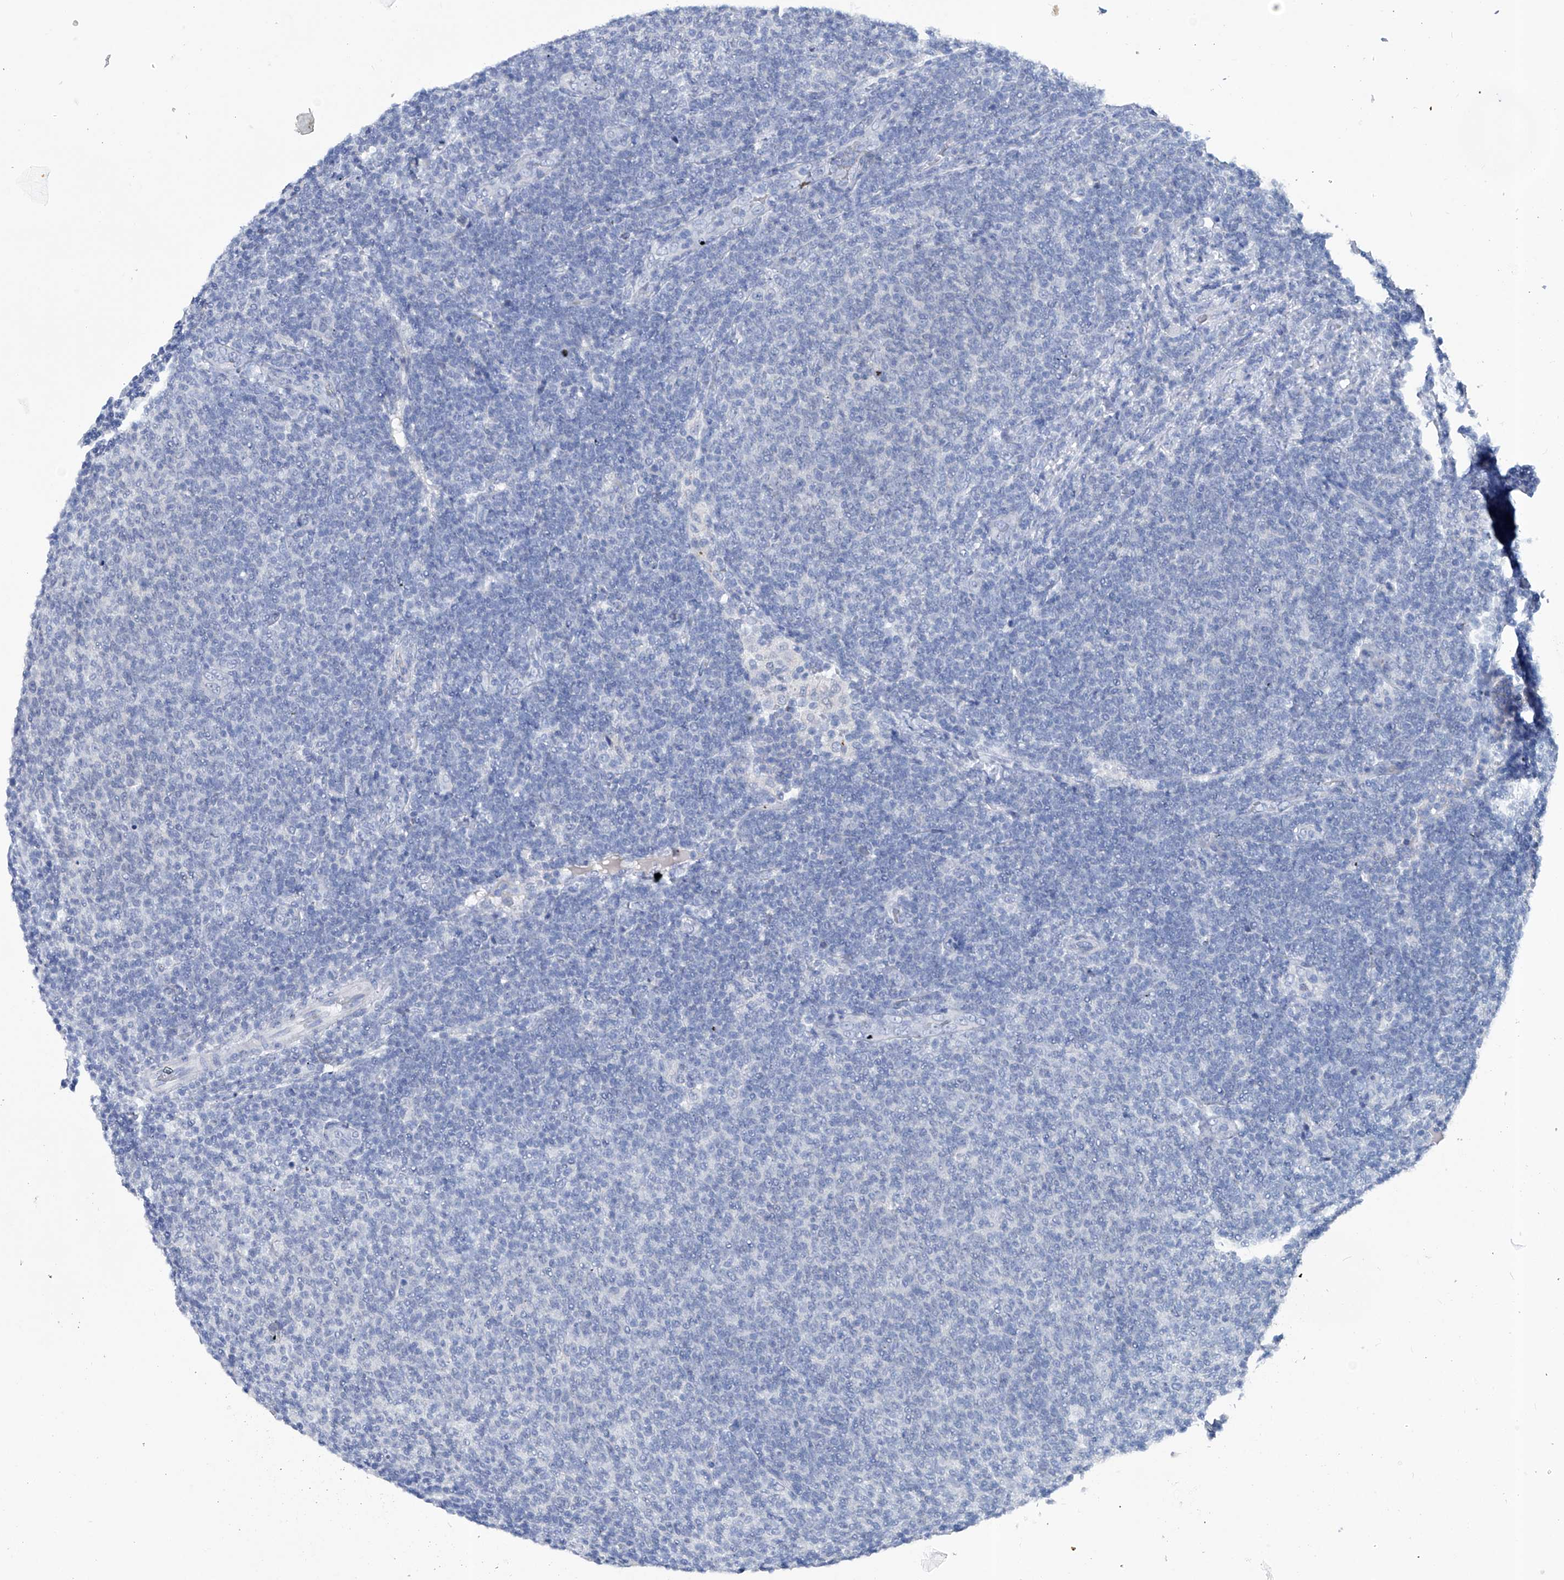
{"staining": {"intensity": "negative", "quantity": "none", "location": "none"}, "tissue": "lymphoma", "cell_type": "Tumor cells", "image_type": "cancer", "snomed": [{"axis": "morphology", "description": "Malignant lymphoma, non-Hodgkin's type, Low grade"}, {"axis": "topography", "description": "Lymph node"}], "caption": "High power microscopy histopathology image of an immunohistochemistry (IHC) micrograph of malignant lymphoma, non-Hodgkin's type (low-grade), revealing no significant staining in tumor cells. The staining is performed using DAB (3,3'-diaminobenzidine) brown chromogen with nuclei counter-stained in using hematoxylin.", "gene": "KLHL17", "patient": {"sex": "male", "age": 66}}